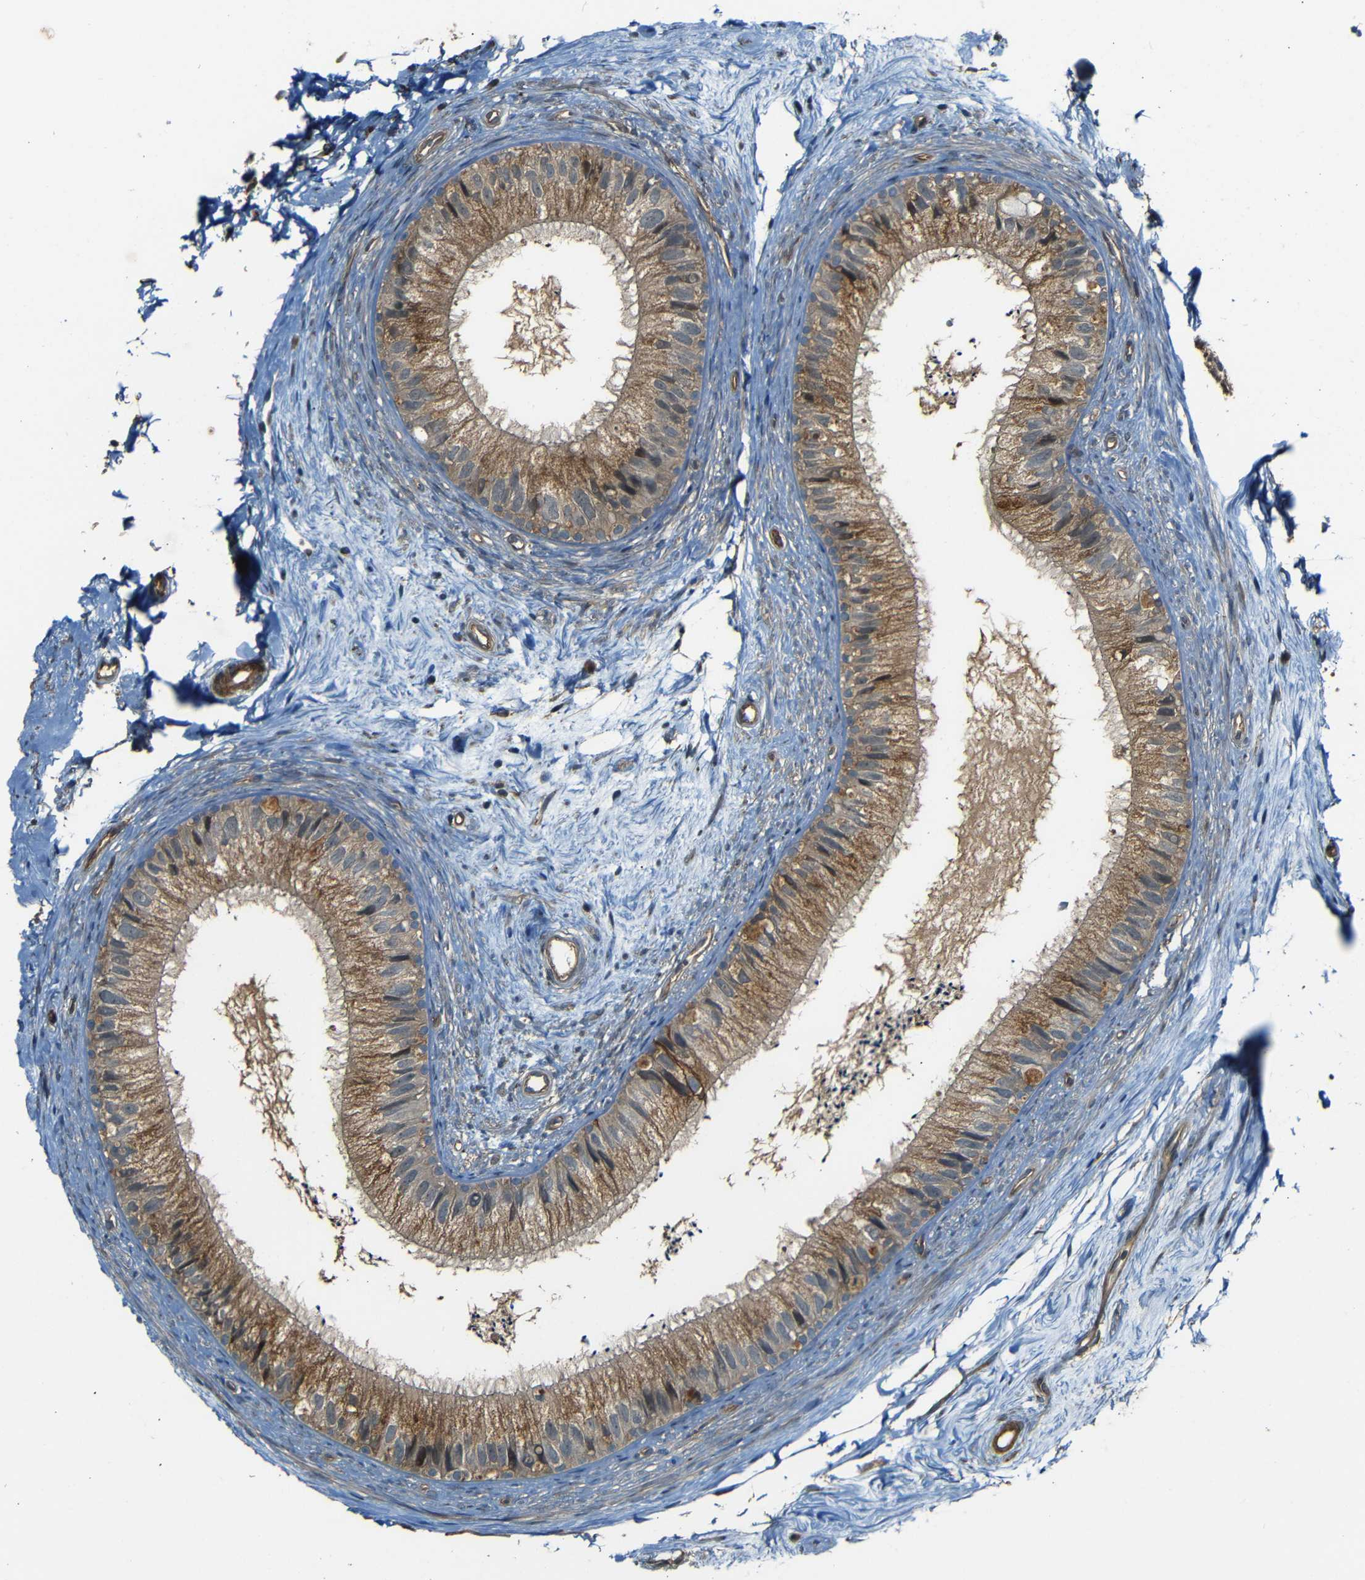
{"staining": {"intensity": "moderate", "quantity": ">75%", "location": "cytoplasmic/membranous"}, "tissue": "epididymis", "cell_type": "Glandular cells", "image_type": "normal", "snomed": [{"axis": "morphology", "description": "Normal tissue, NOS"}, {"axis": "topography", "description": "Epididymis"}], "caption": "Brown immunohistochemical staining in benign human epididymis shows moderate cytoplasmic/membranous positivity in about >75% of glandular cells. (DAB IHC with brightfield microscopy, high magnification).", "gene": "RELL1", "patient": {"sex": "male", "age": 56}}